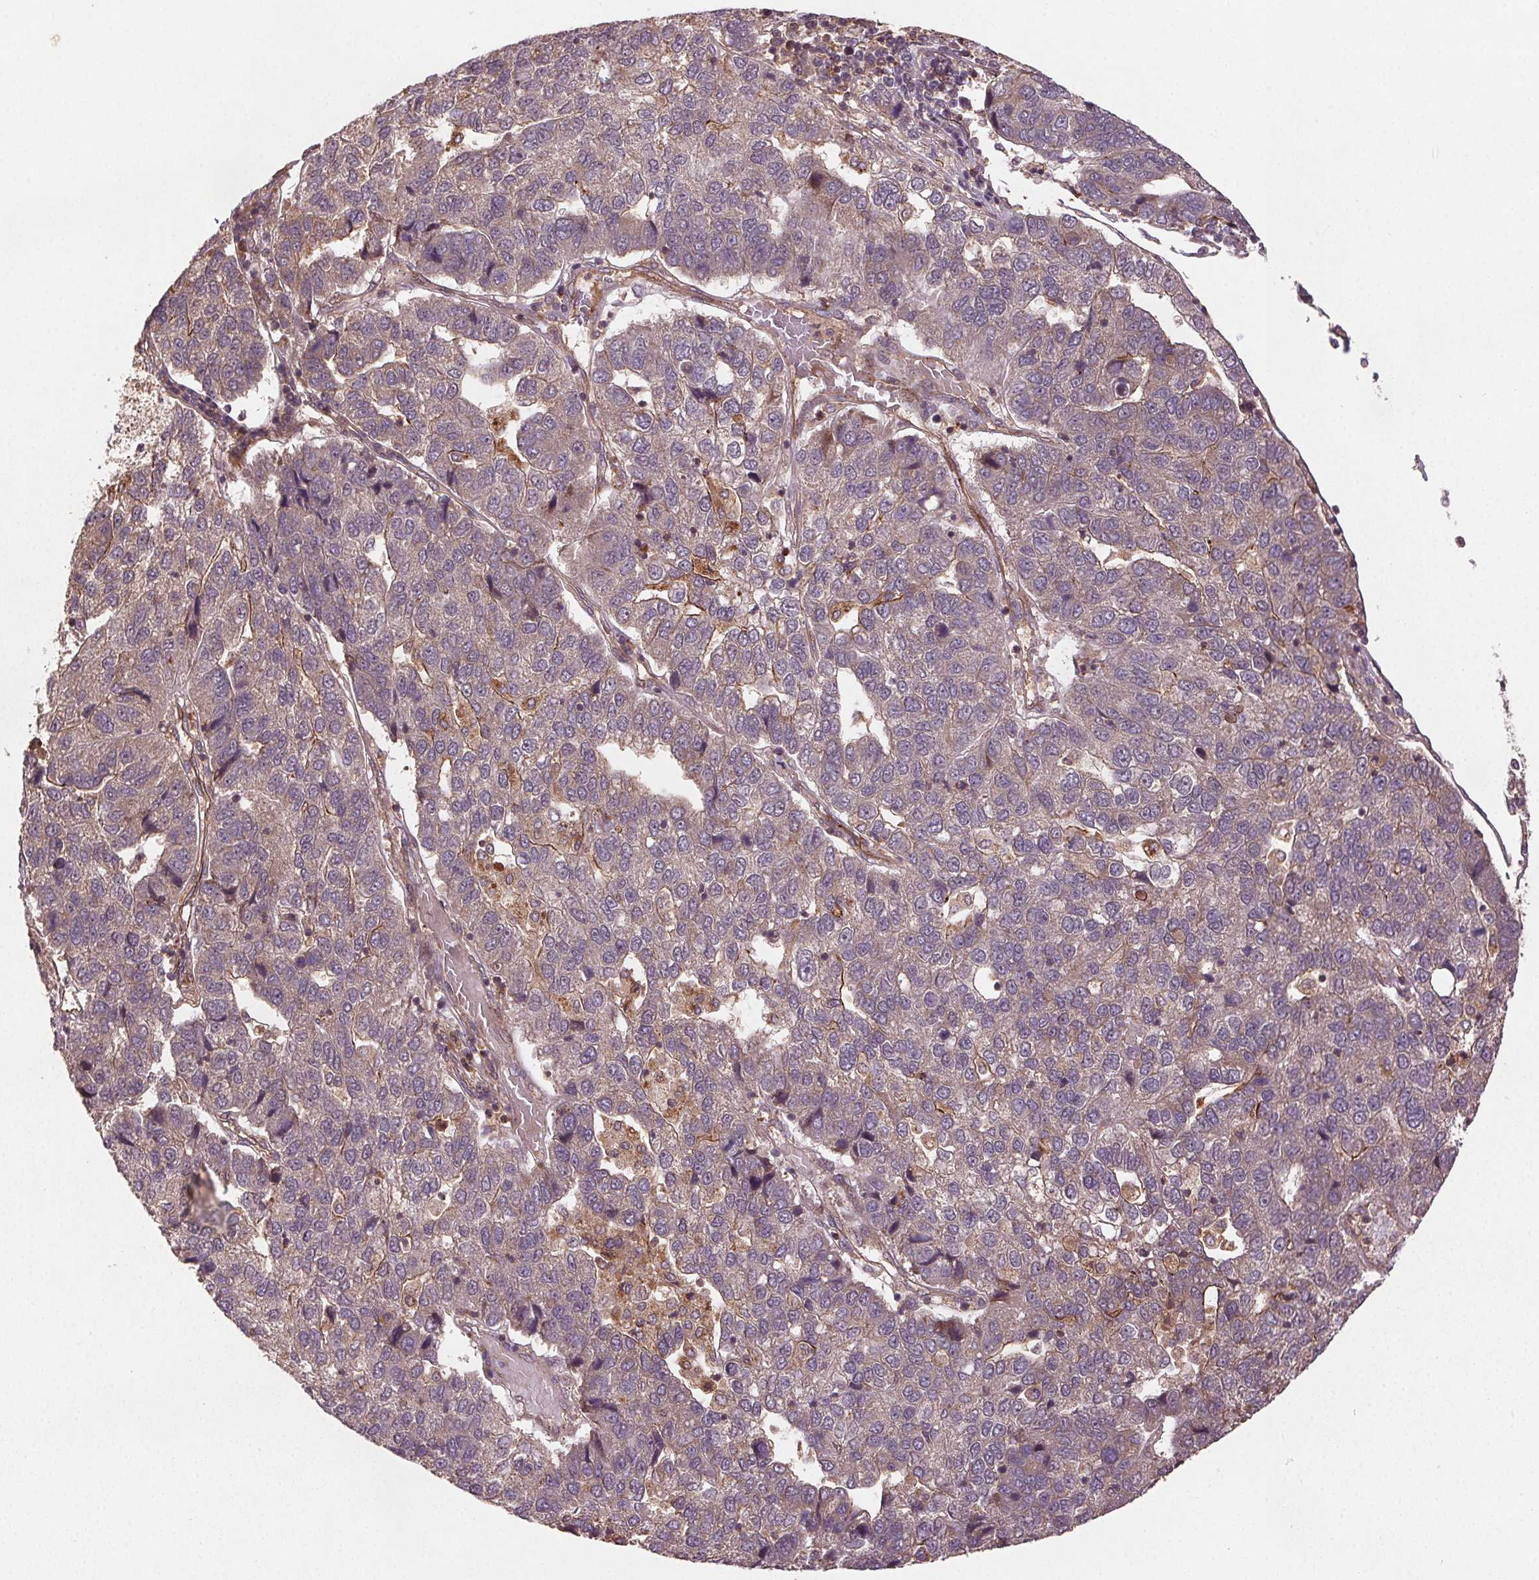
{"staining": {"intensity": "weak", "quantity": "<25%", "location": "cytoplasmic/membranous"}, "tissue": "pancreatic cancer", "cell_type": "Tumor cells", "image_type": "cancer", "snomed": [{"axis": "morphology", "description": "Adenocarcinoma, NOS"}, {"axis": "topography", "description": "Pancreas"}], "caption": "Protein analysis of adenocarcinoma (pancreatic) displays no significant expression in tumor cells.", "gene": "SEC14L2", "patient": {"sex": "female", "age": 61}}